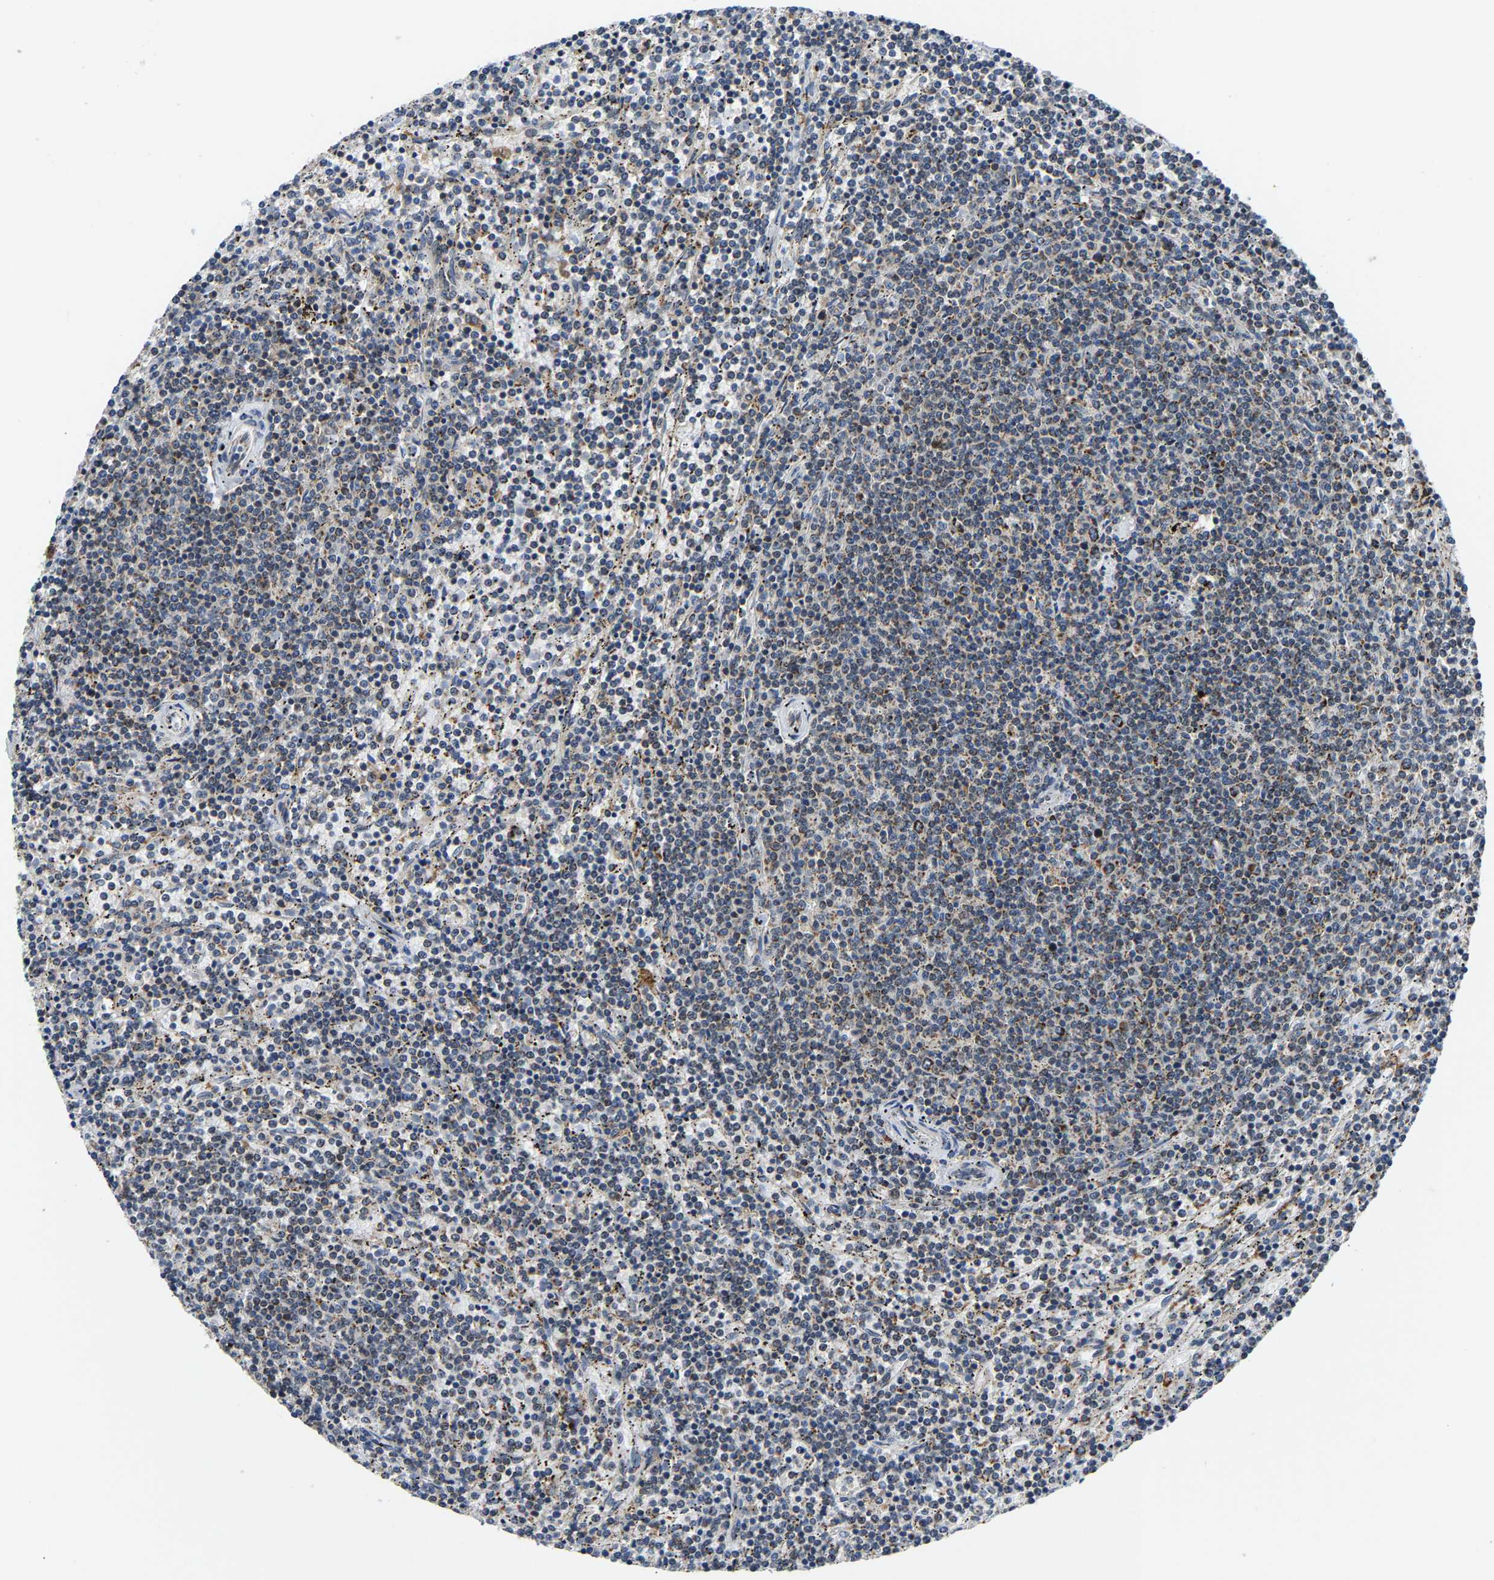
{"staining": {"intensity": "moderate", "quantity": "<25%", "location": "cytoplasmic/membranous"}, "tissue": "lymphoma", "cell_type": "Tumor cells", "image_type": "cancer", "snomed": [{"axis": "morphology", "description": "Malignant lymphoma, non-Hodgkin's type, Low grade"}, {"axis": "topography", "description": "Spleen"}], "caption": "A brown stain shows moderate cytoplasmic/membranous expression of a protein in human lymphoma tumor cells.", "gene": "GIMAP7", "patient": {"sex": "female", "age": 50}}